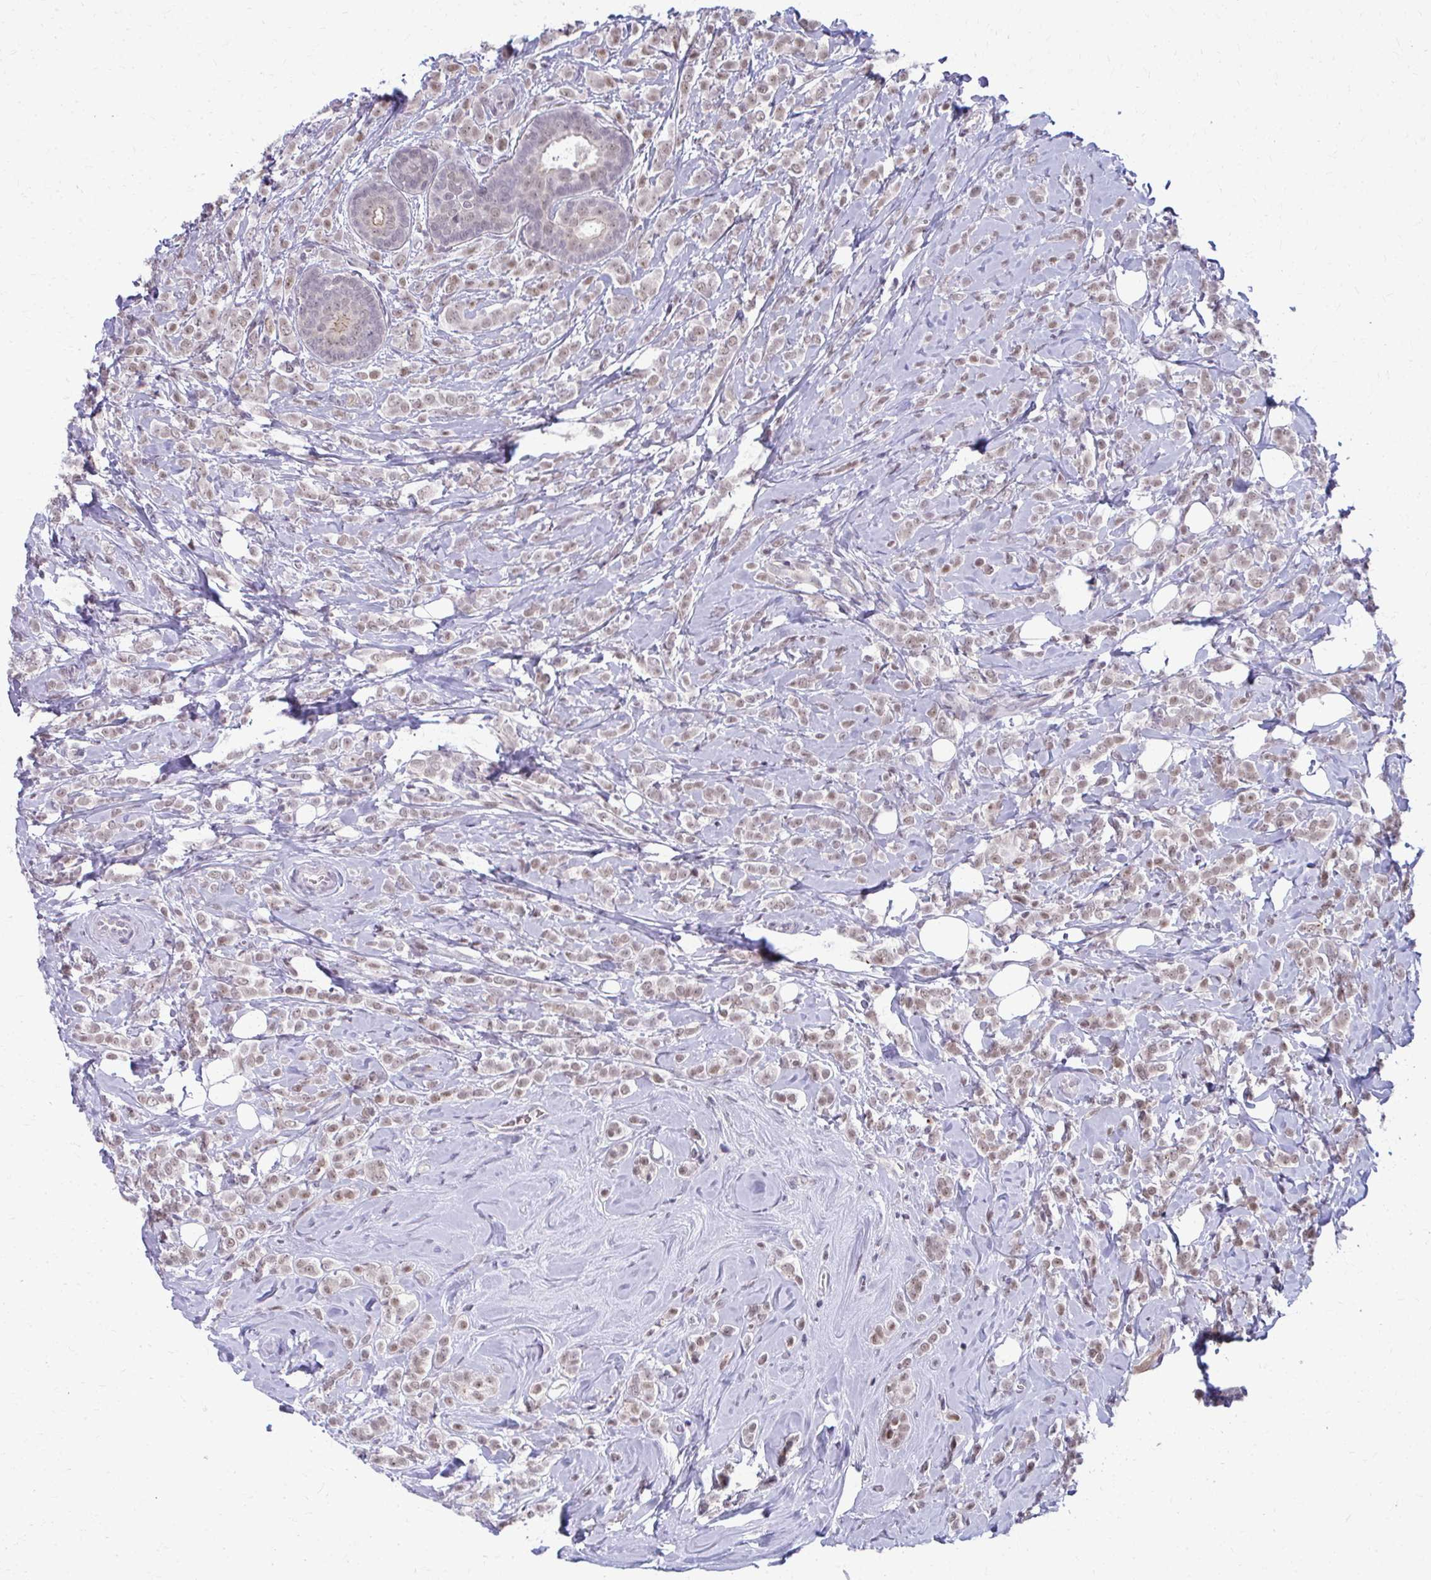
{"staining": {"intensity": "weak", "quantity": ">75%", "location": "nuclear"}, "tissue": "breast cancer", "cell_type": "Tumor cells", "image_type": "cancer", "snomed": [{"axis": "morphology", "description": "Lobular carcinoma"}, {"axis": "topography", "description": "Breast"}], "caption": "Breast cancer stained for a protein demonstrates weak nuclear positivity in tumor cells. (brown staining indicates protein expression, while blue staining denotes nuclei).", "gene": "MAF1", "patient": {"sex": "female", "age": 49}}